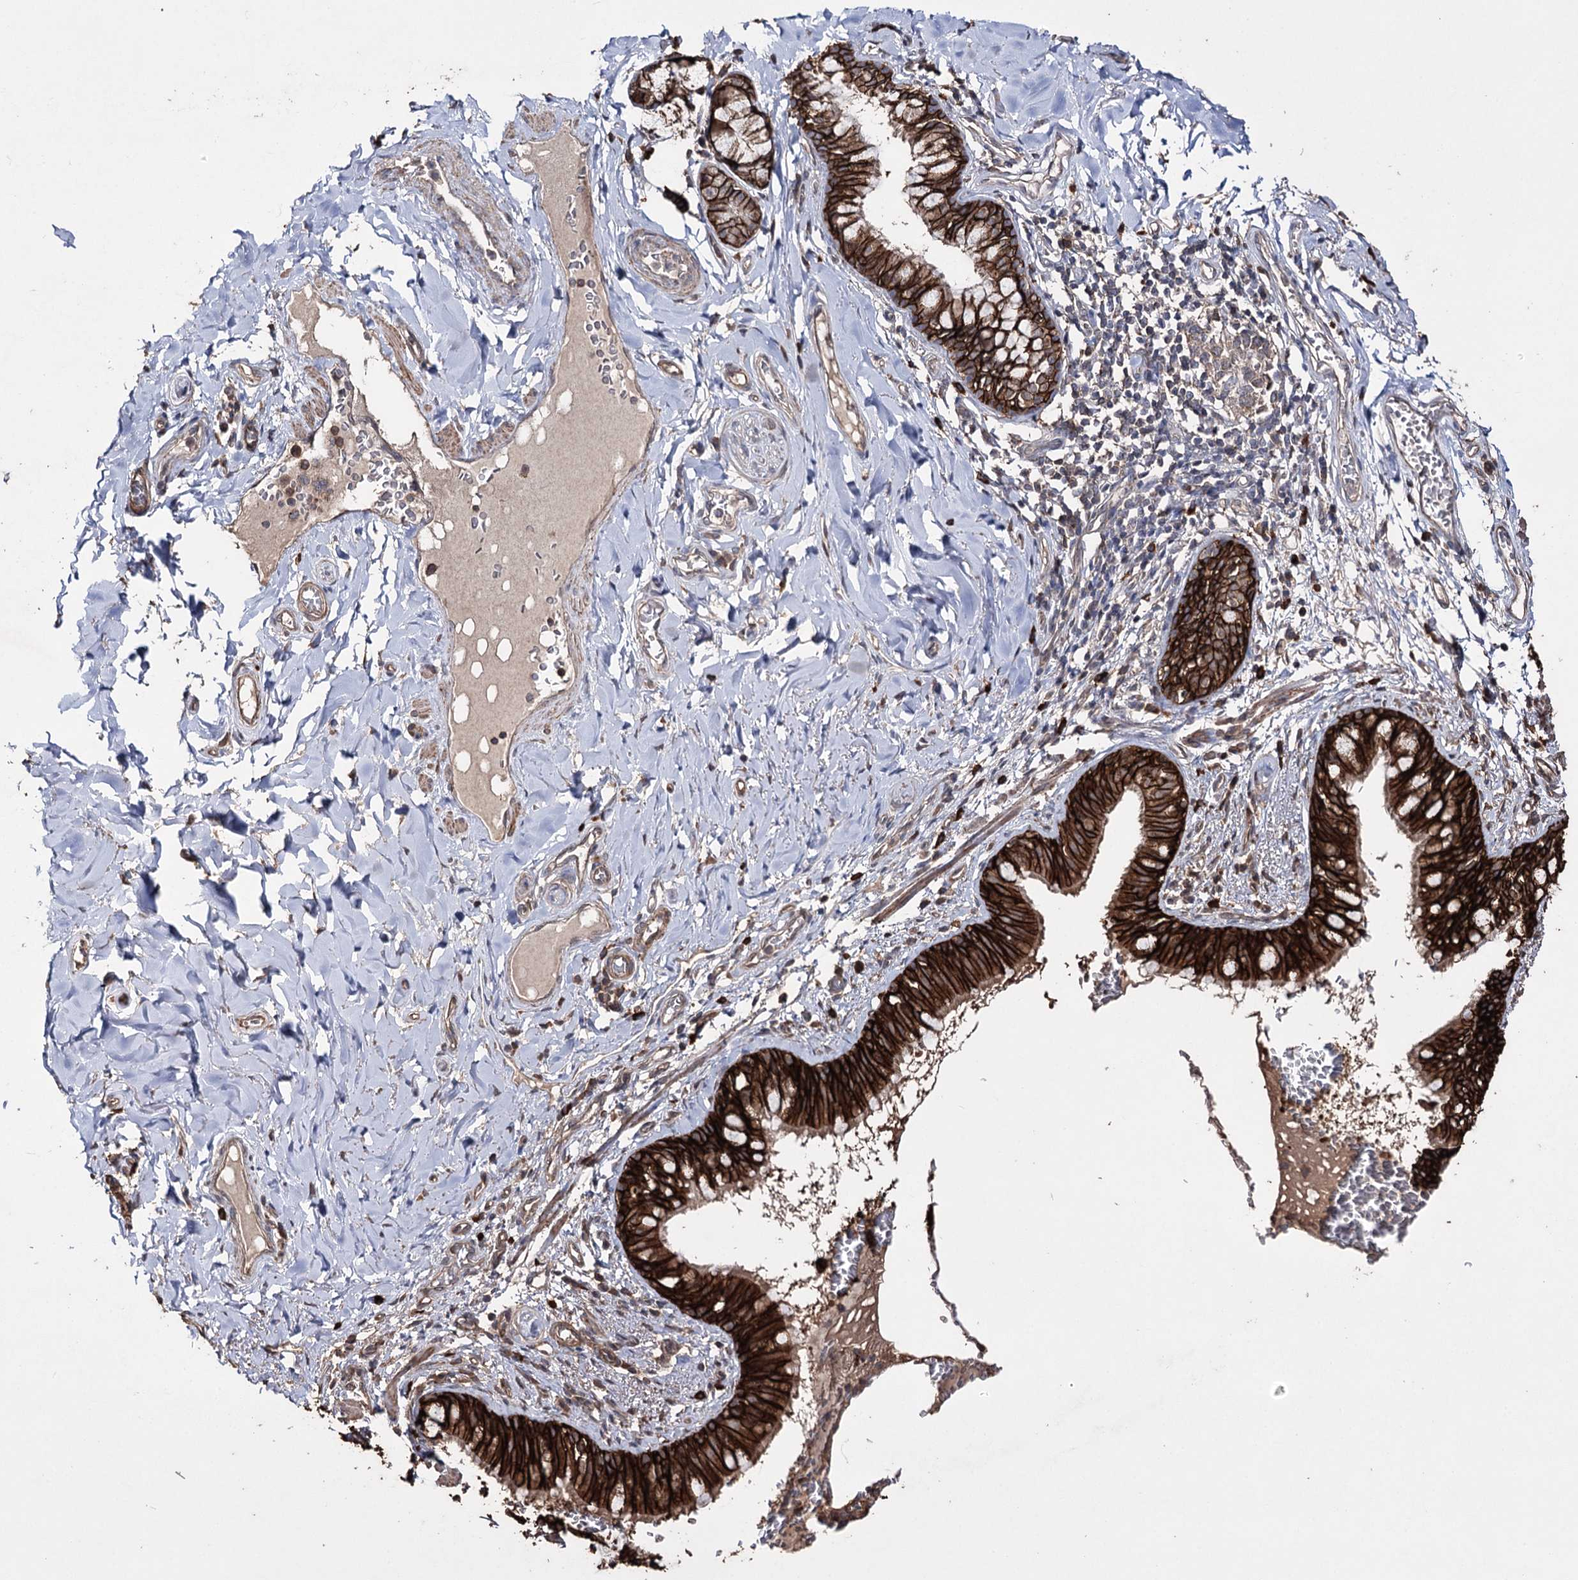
{"staining": {"intensity": "strong", "quantity": ">75%", "location": "cytoplasmic/membranous"}, "tissue": "bronchus", "cell_type": "Respiratory epithelial cells", "image_type": "normal", "snomed": [{"axis": "morphology", "description": "Normal tissue, NOS"}, {"axis": "topography", "description": "Cartilage tissue"}, {"axis": "topography", "description": "Bronchus"}], "caption": "This micrograph displays immunohistochemistry staining of unremarkable human bronchus, with high strong cytoplasmic/membranous positivity in about >75% of respiratory epithelial cells.", "gene": "ZNF662", "patient": {"sex": "female", "age": 36}}